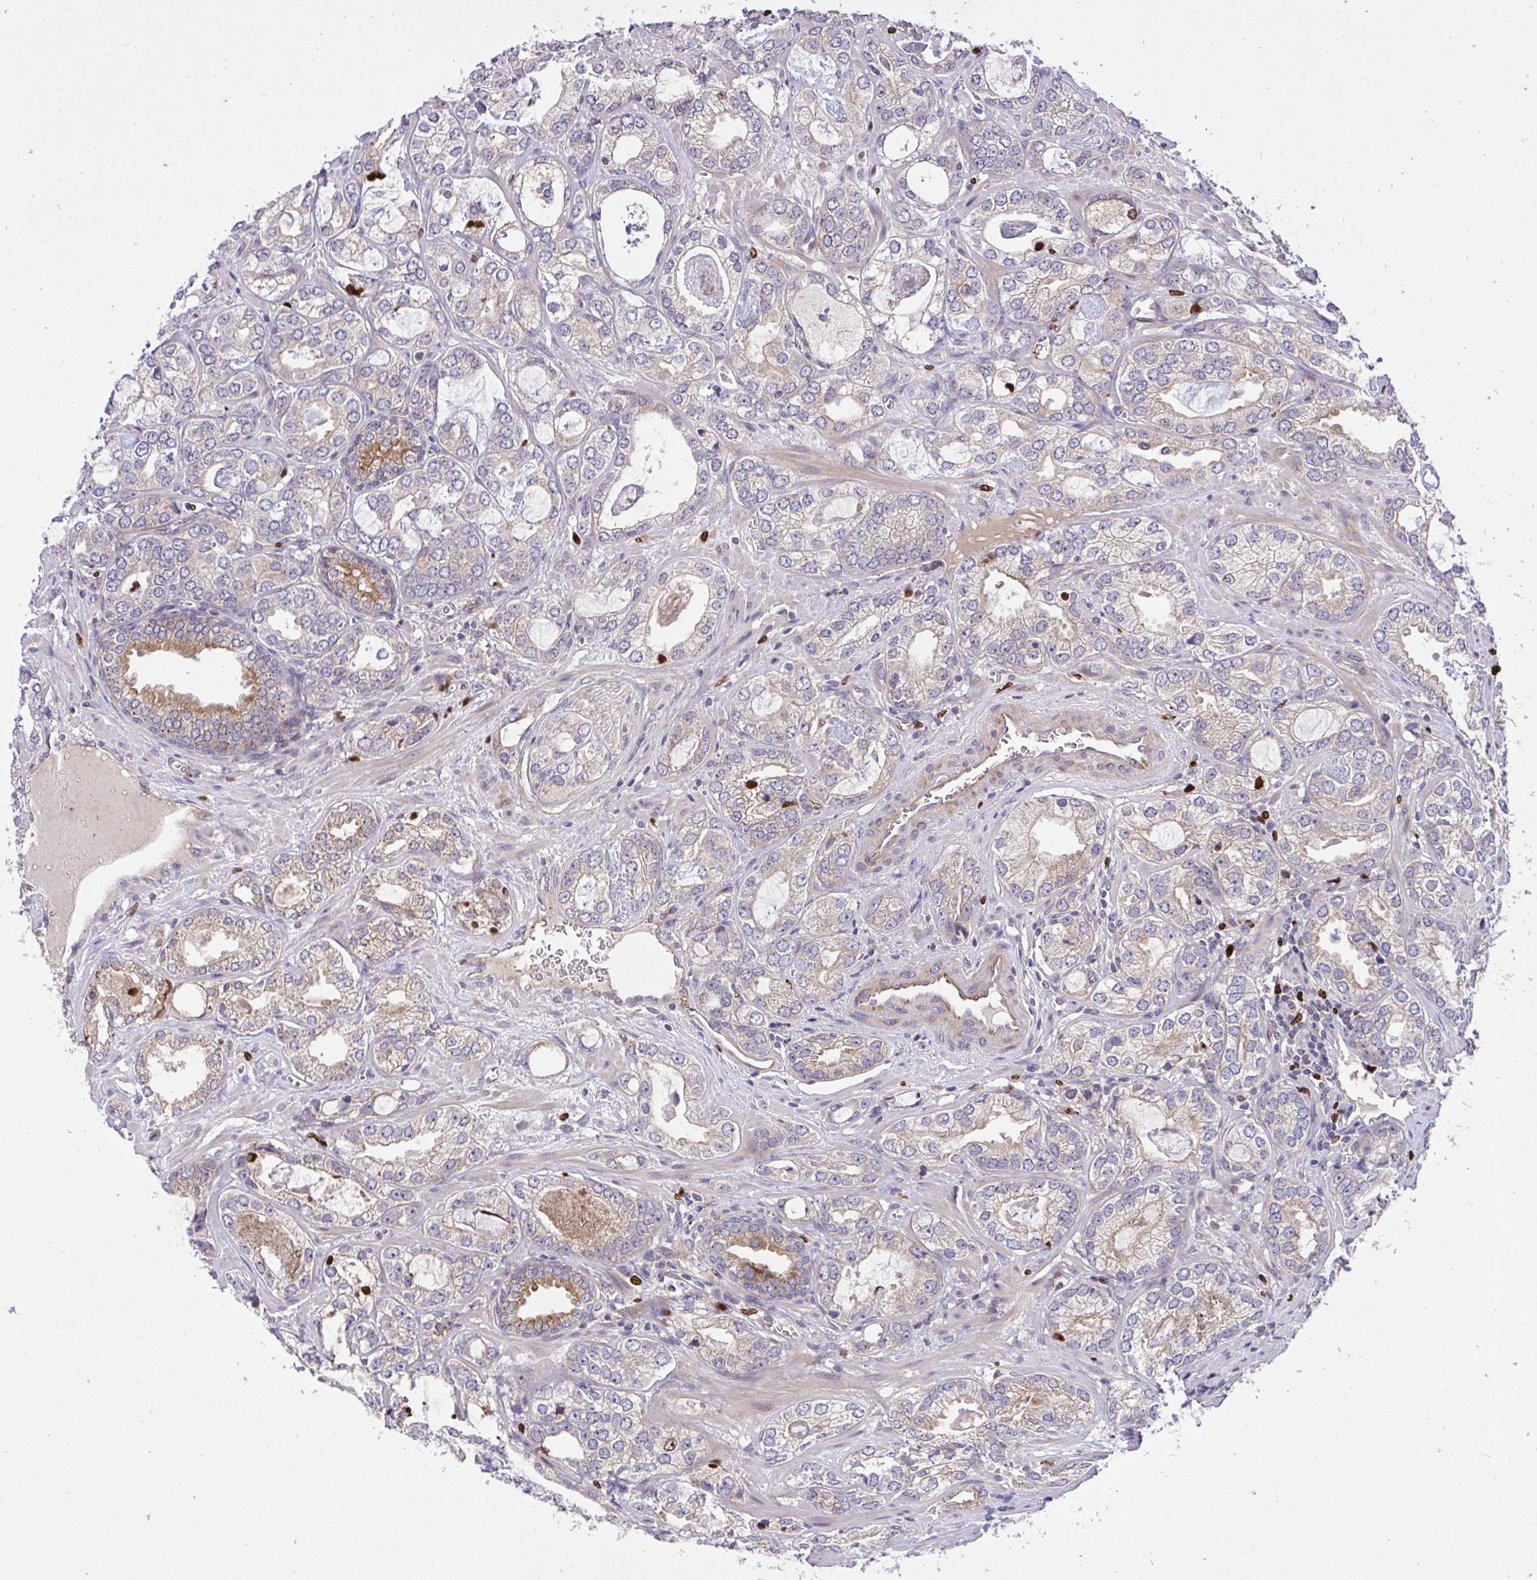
{"staining": {"intensity": "moderate", "quantity": "25%-75%", "location": "cytoplasmic/membranous"}, "tissue": "prostate cancer", "cell_type": "Tumor cells", "image_type": "cancer", "snomed": [{"axis": "morphology", "description": "Adenocarcinoma, Medium grade"}, {"axis": "topography", "description": "Prostate"}], "caption": "Approximately 25%-75% of tumor cells in prostate cancer (adenocarcinoma (medium-grade)) reveal moderate cytoplasmic/membranous protein staining as visualized by brown immunohistochemical staining.", "gene": "CHIA", "patient": {"sex": "male", "age": 57}}